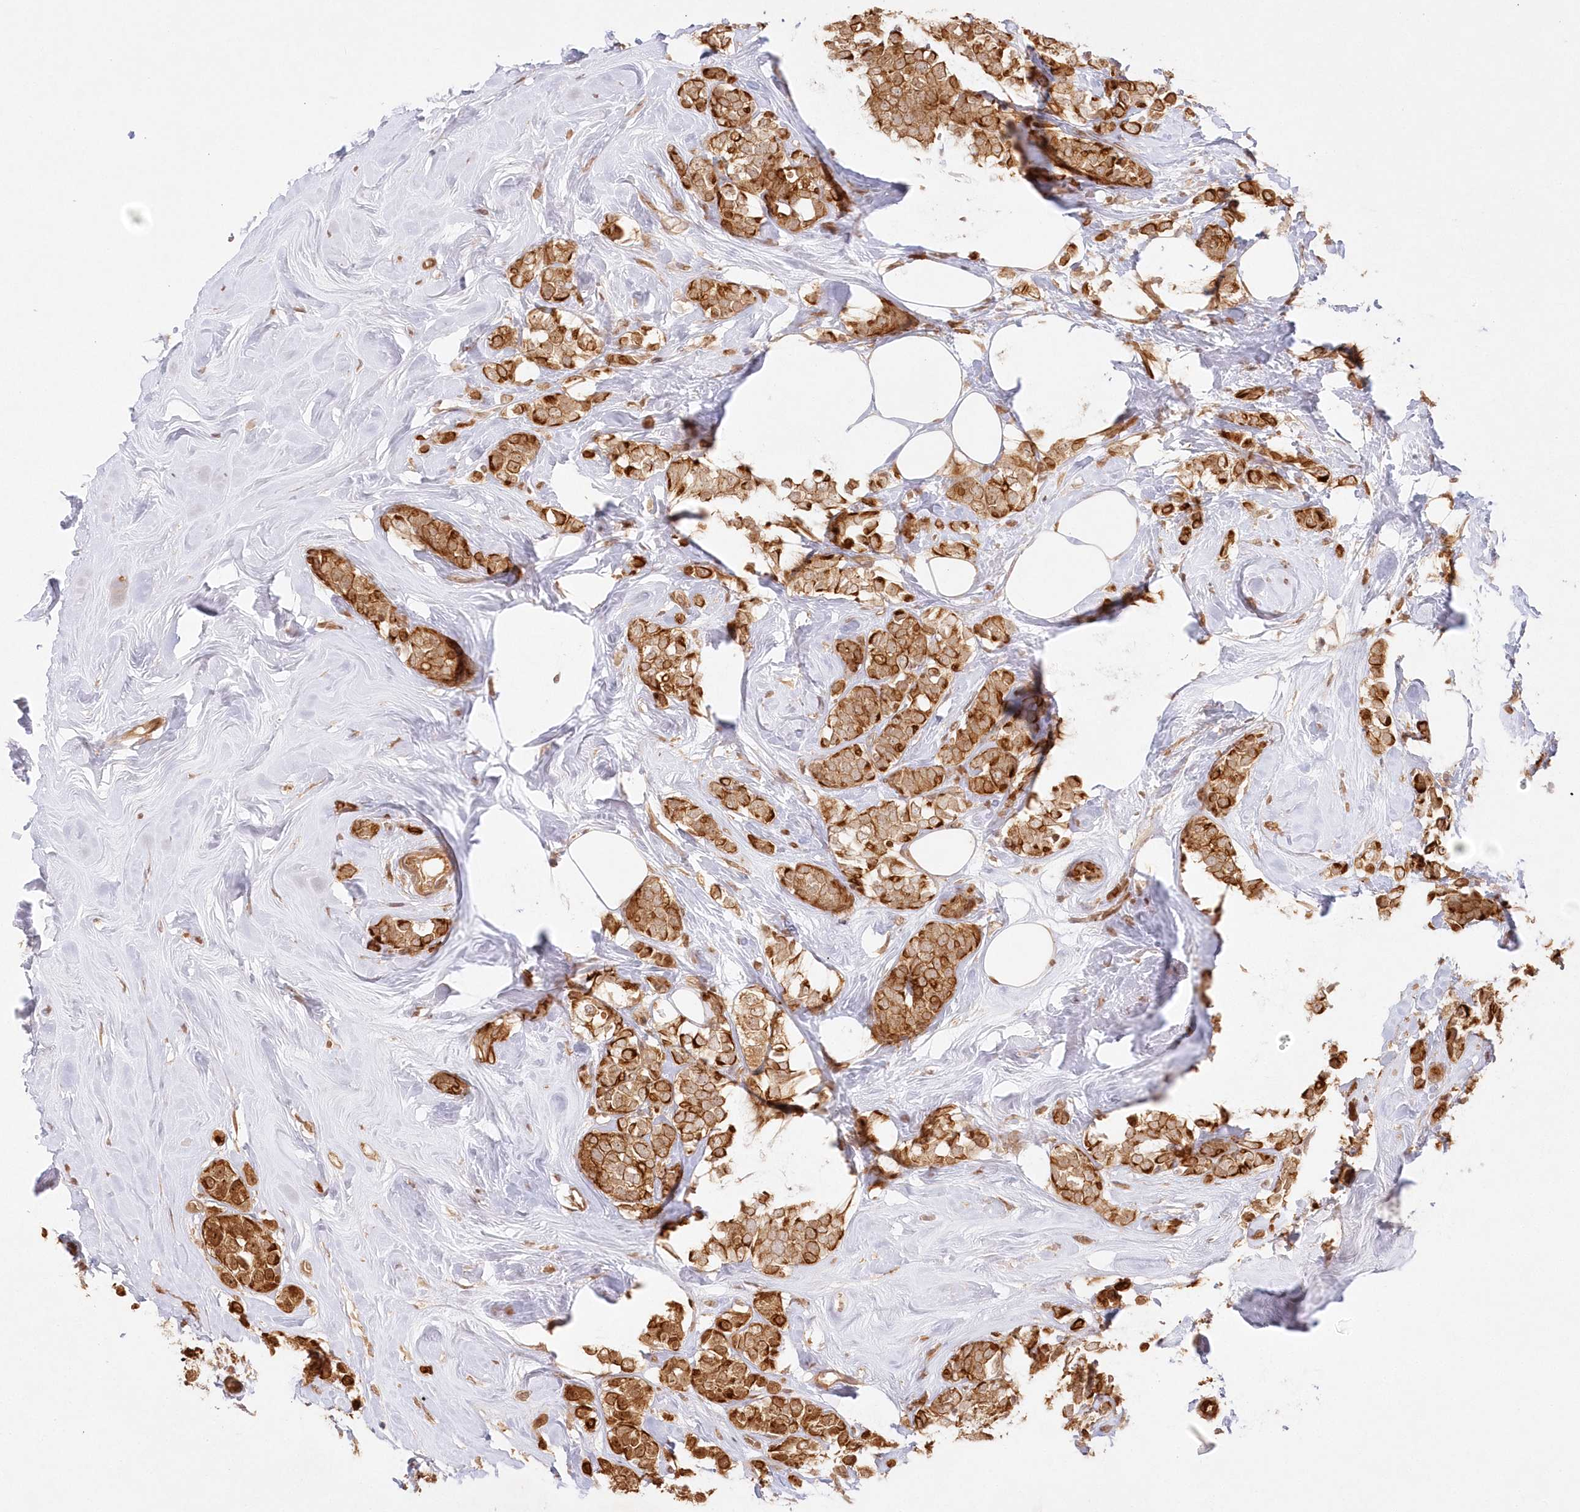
{"staining": {"intensity": "strong", "quantity": ">75%", "location": "cytoplasmic/membranous"}, "tissue": "breast cancer", "cell_type": "Tumor cells", "image_type": "cancer", "snomed": [{"axis": "morphology", "description": "Lobular carcinoma"}, {"axis": "topography", "description": "Breast"}], "caption": "Lobular carcinoma (breast) stained for a protein (brown) reveals strong cytoplasmic/membranous positive positivity in about >75% of tumor cells.", "gene": "KIAA0232", "patient": {"sex": "female", "age": 47}}